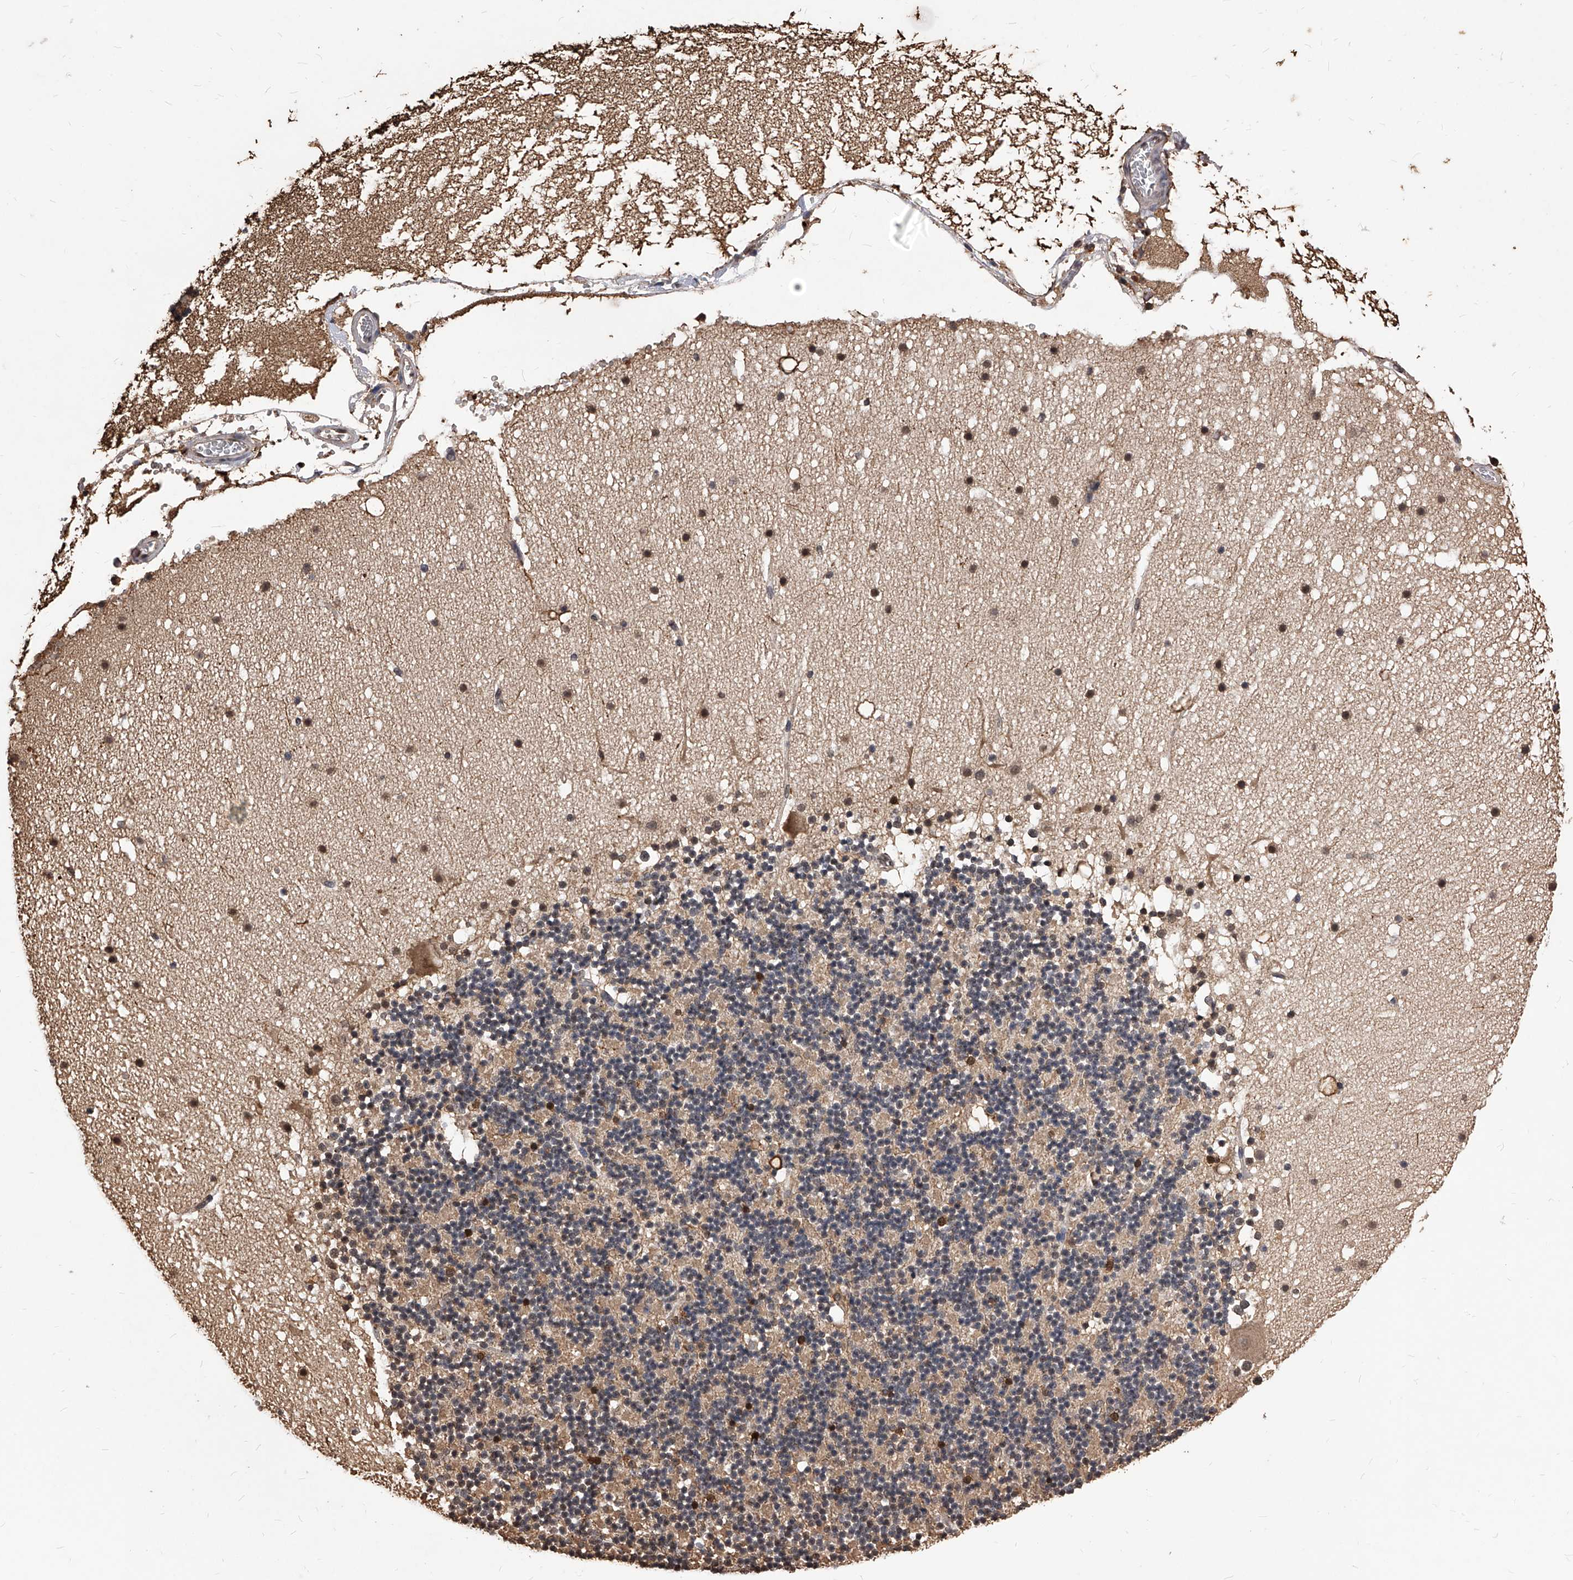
{"staining": {"intensity": "weak", "quantity": "25%-75%", "location": "cytoplasmic/membranous"}, "tissue": "cerebellum", "cell_type": "Cells in granular layer", "image_type": "normal", "snomed": [{"axis": "morphology", "description": "Normal tissue, NOS"}, {"axis": "topography", "description": "Cerebellum"}], "caption": "Immunohistochemical staining of normal cerebellum reveals 25%-75% levels of weak cytoplasmic/membranous protein staining in approximately 25%-75% of cells in granular layer.", "gene": "ID1", "patient": {"sex": "male", "age": 57}}